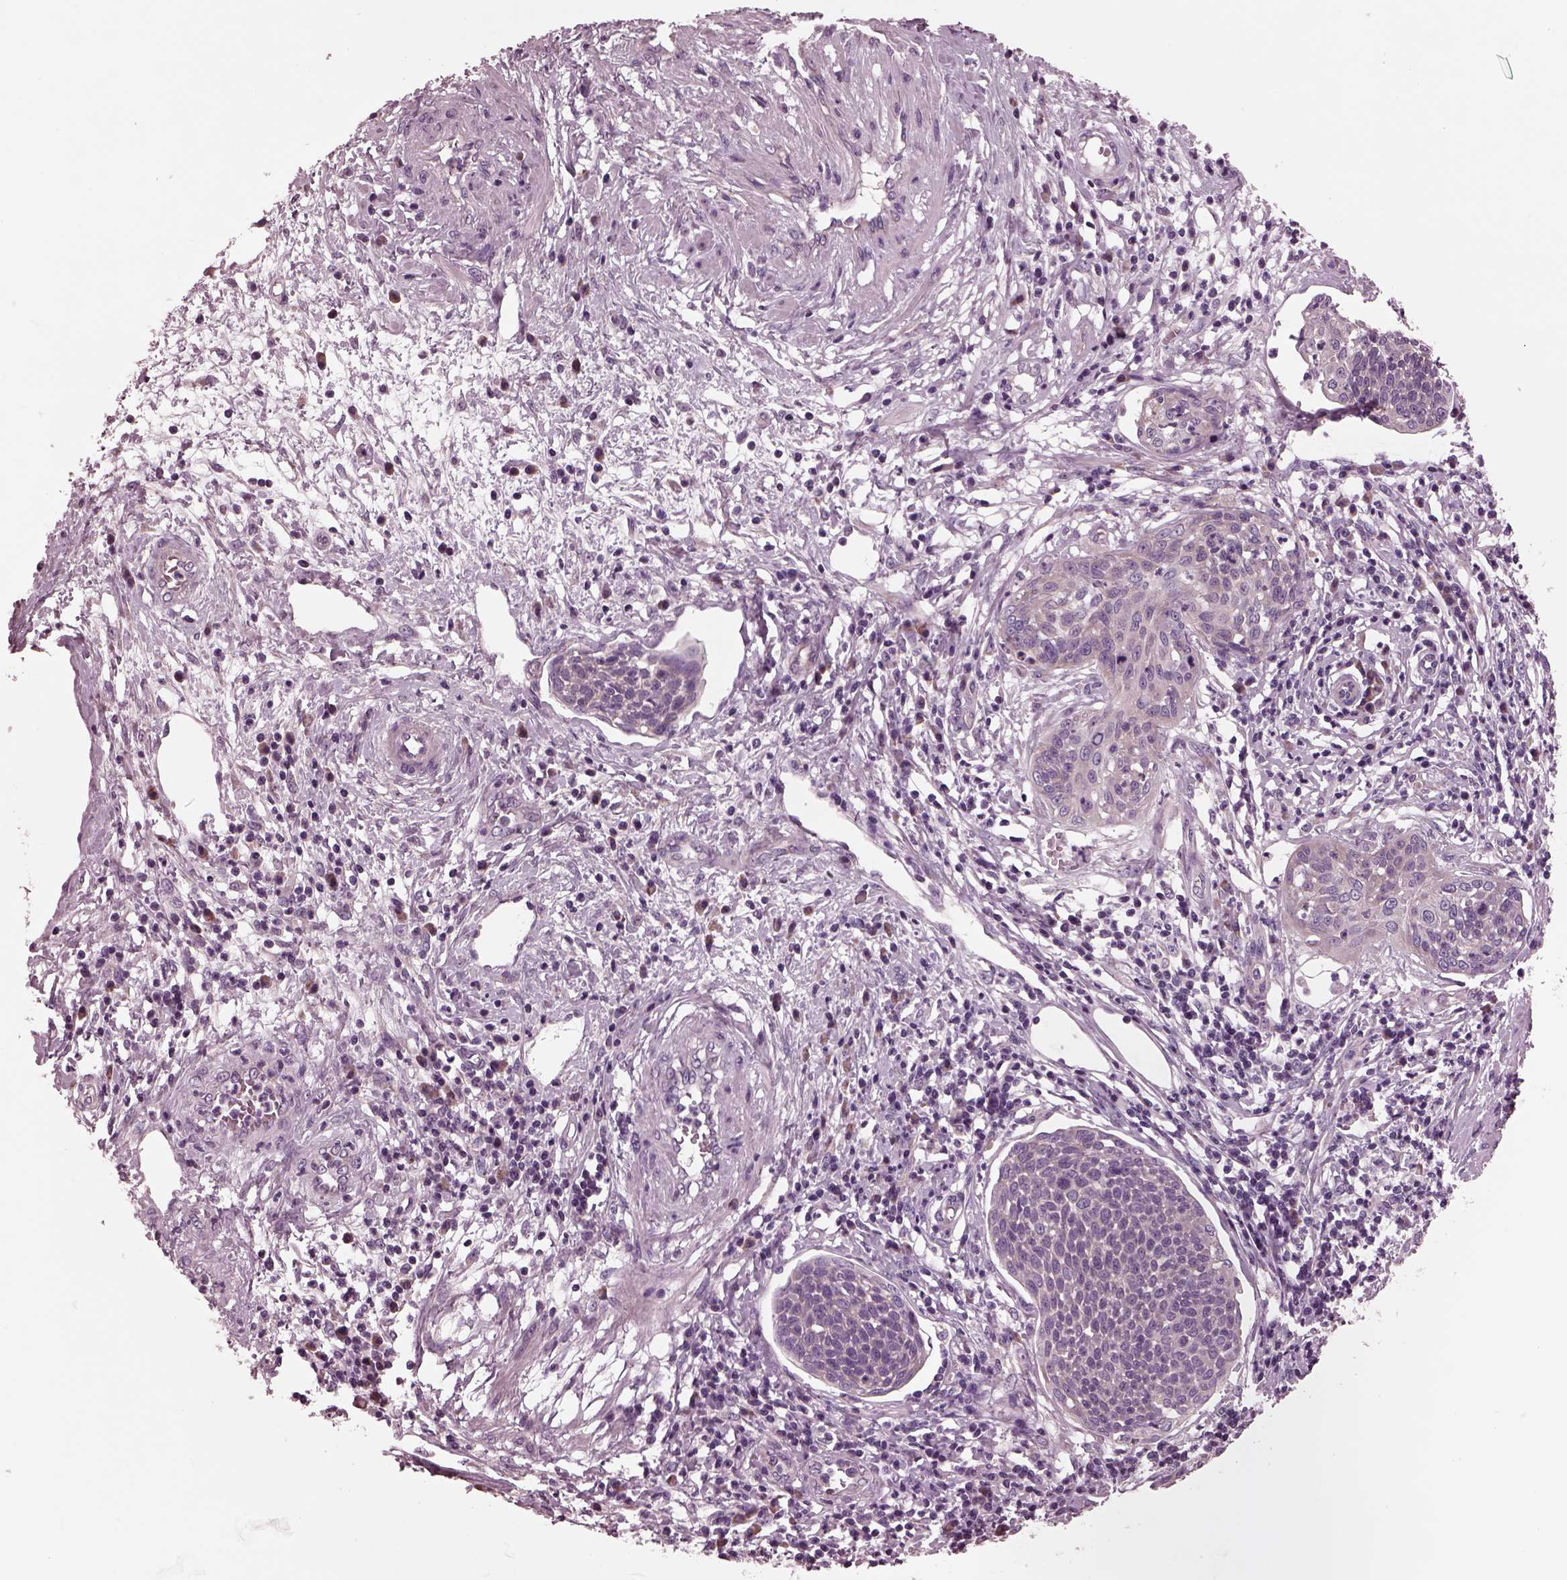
{"staining": {"intensity": "weak", "quantity": "25%-75%", "location": "cytoplasmic/membranous"}, "tissue": "cervical cancer", "cell_type": "Tumor cells", "image_type": "cancer", "snomed": [{"axis": "morphology", "description": "Squamous cell carcinoma, NOS"}, {"axis": "topography", "description": "Cervix"}], "caption": "Protein expression analysis of cervical cancer demonstrates weak cytoplasmic/membranous positivity in about 25%-75% of tumor cells.", "gene": "AP4M1", "patient": {"sex": "female", "age": 34}}